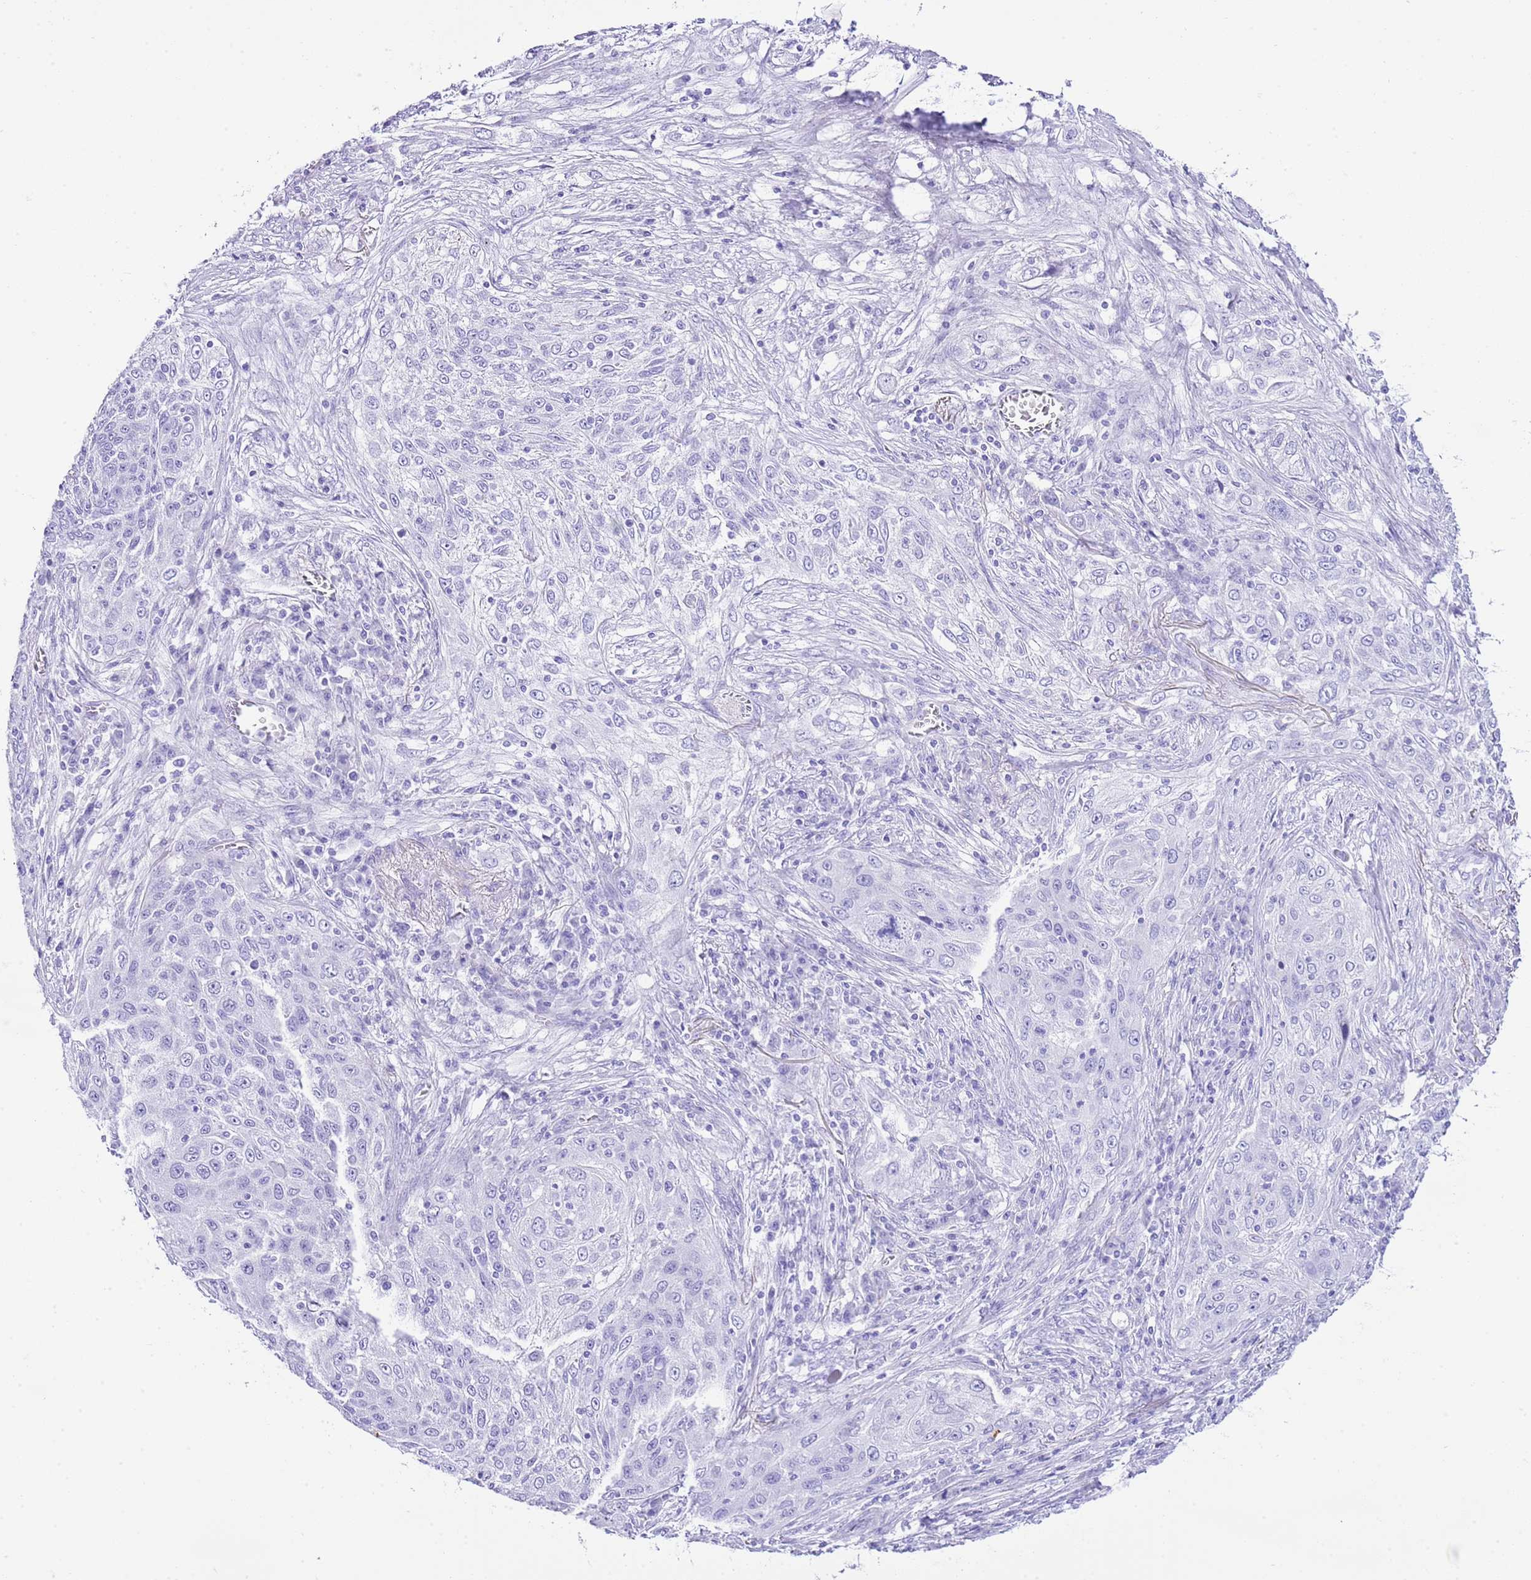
{"staining": {"intensity": "negative", "quantity": "none", "location": "none"}, "tissue": "lung cancer", "cell_type": "Tumor cells", "image_type": "cancer", "snomed": [{"axis": "morphology", "description": "Squamous cell carcinoma, NOS"}, {"axis": "topography", "description": "Lung"}], "caption": "High magnification brightfield microscopy of lung cancer (squamous cell carcinoma) stained with DAB (brown) and counterstained with hematoxylin (blue): tumor cells show no significant positivity.", "gene": "KCNC1", "patient": {"sex": "female", "age": 69}}